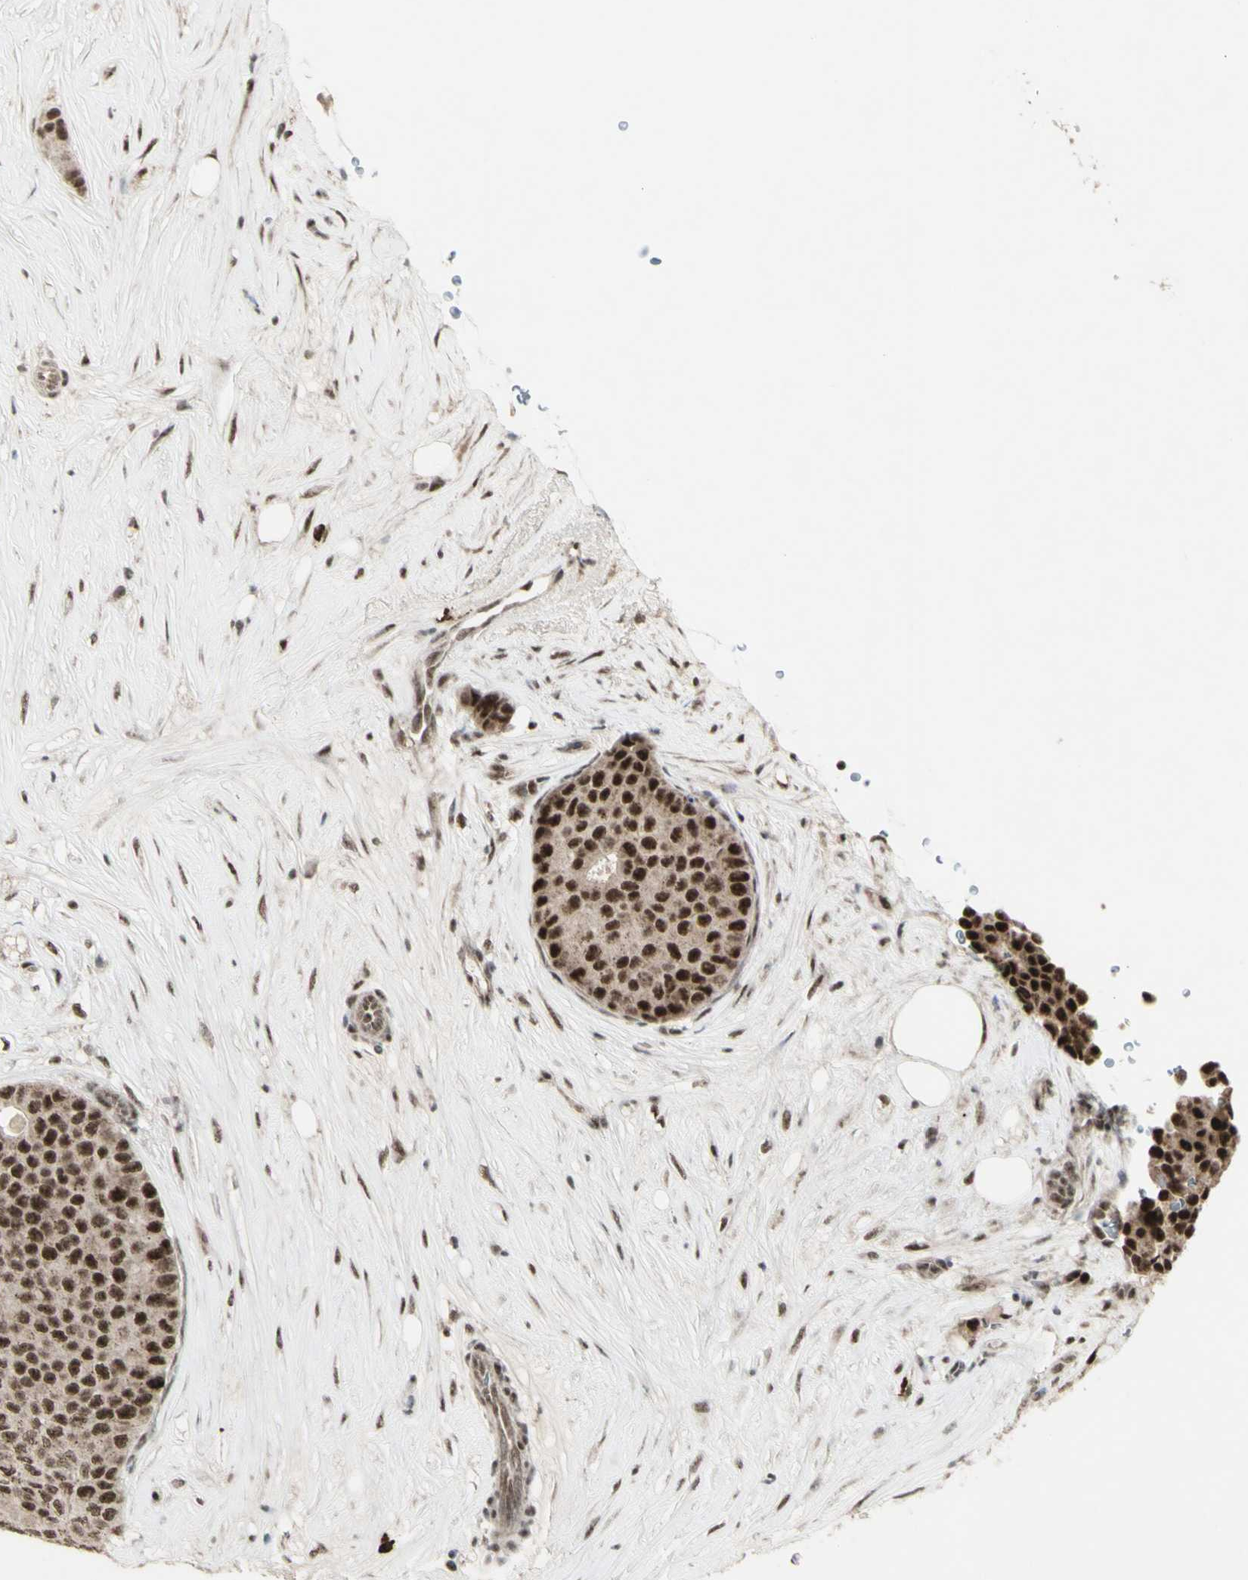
{"staining": {"intensity": "strong", "quantity": "25%-75%", "location": "nuclear"}, "tissue": "breast cancer", "cell_type": "Tumor cells", "image_type": "cancer", "snomed": [{"axis": "morphology", "description": "Duct carcinoma"}, {"axis": "topography", "description": "Breast"}], "caption": "Immunohistochemistry (IHC) photomicrograph of neoplastic tissue: breast cancer (intraductal carcinoma) stained using IHC shows high levels of strong protein expression localized specifically in the nuclear of tumor cells, appearing as a nuclear brown color.", "gene": "CCNT1", "patient": {"sex": "female", "age": 75}}